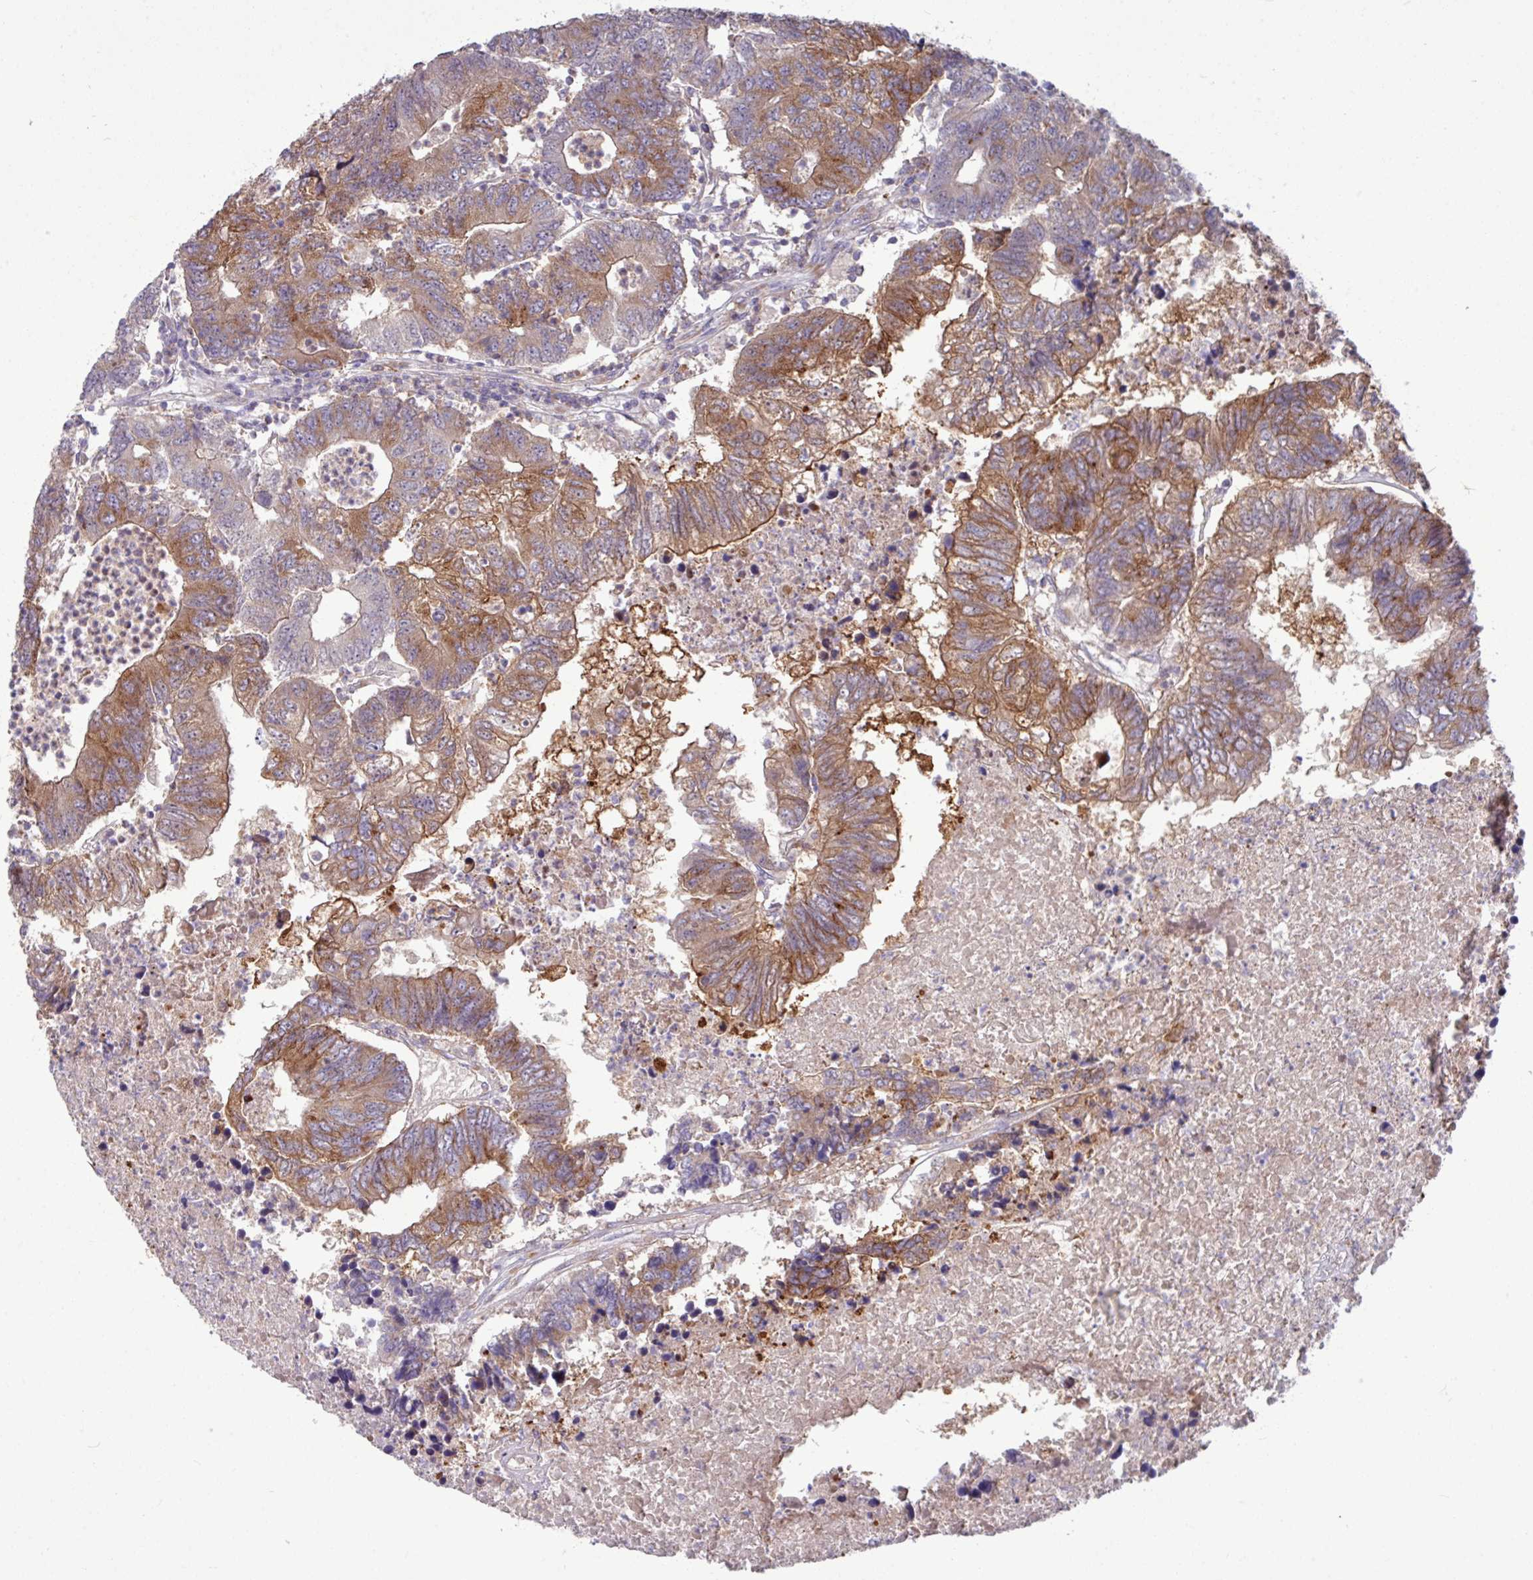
{"staining": {"intensity": "moderate", "quantity": "25%-75%", "location": "cytoplasmic/membranous"}, "tissue": "colorectal cancer", "cell_type": "Tumor cells", "image_type": "cancer", "snomed": [{"axis": "morphology", "description": "Adenocarcinoma, NOS"}, {"axis": "topography", "description": "Colon"}], "caption": "Colorectal adenocarcinoma tissue shows moderate cytoplasmic/membranous positivity in about 25%-75% of tumor cells The protein is shown in brown color, while the nuclei are stained blue.", "gene": "LSM12", "patient": {"sex": "female", "age": 48}}